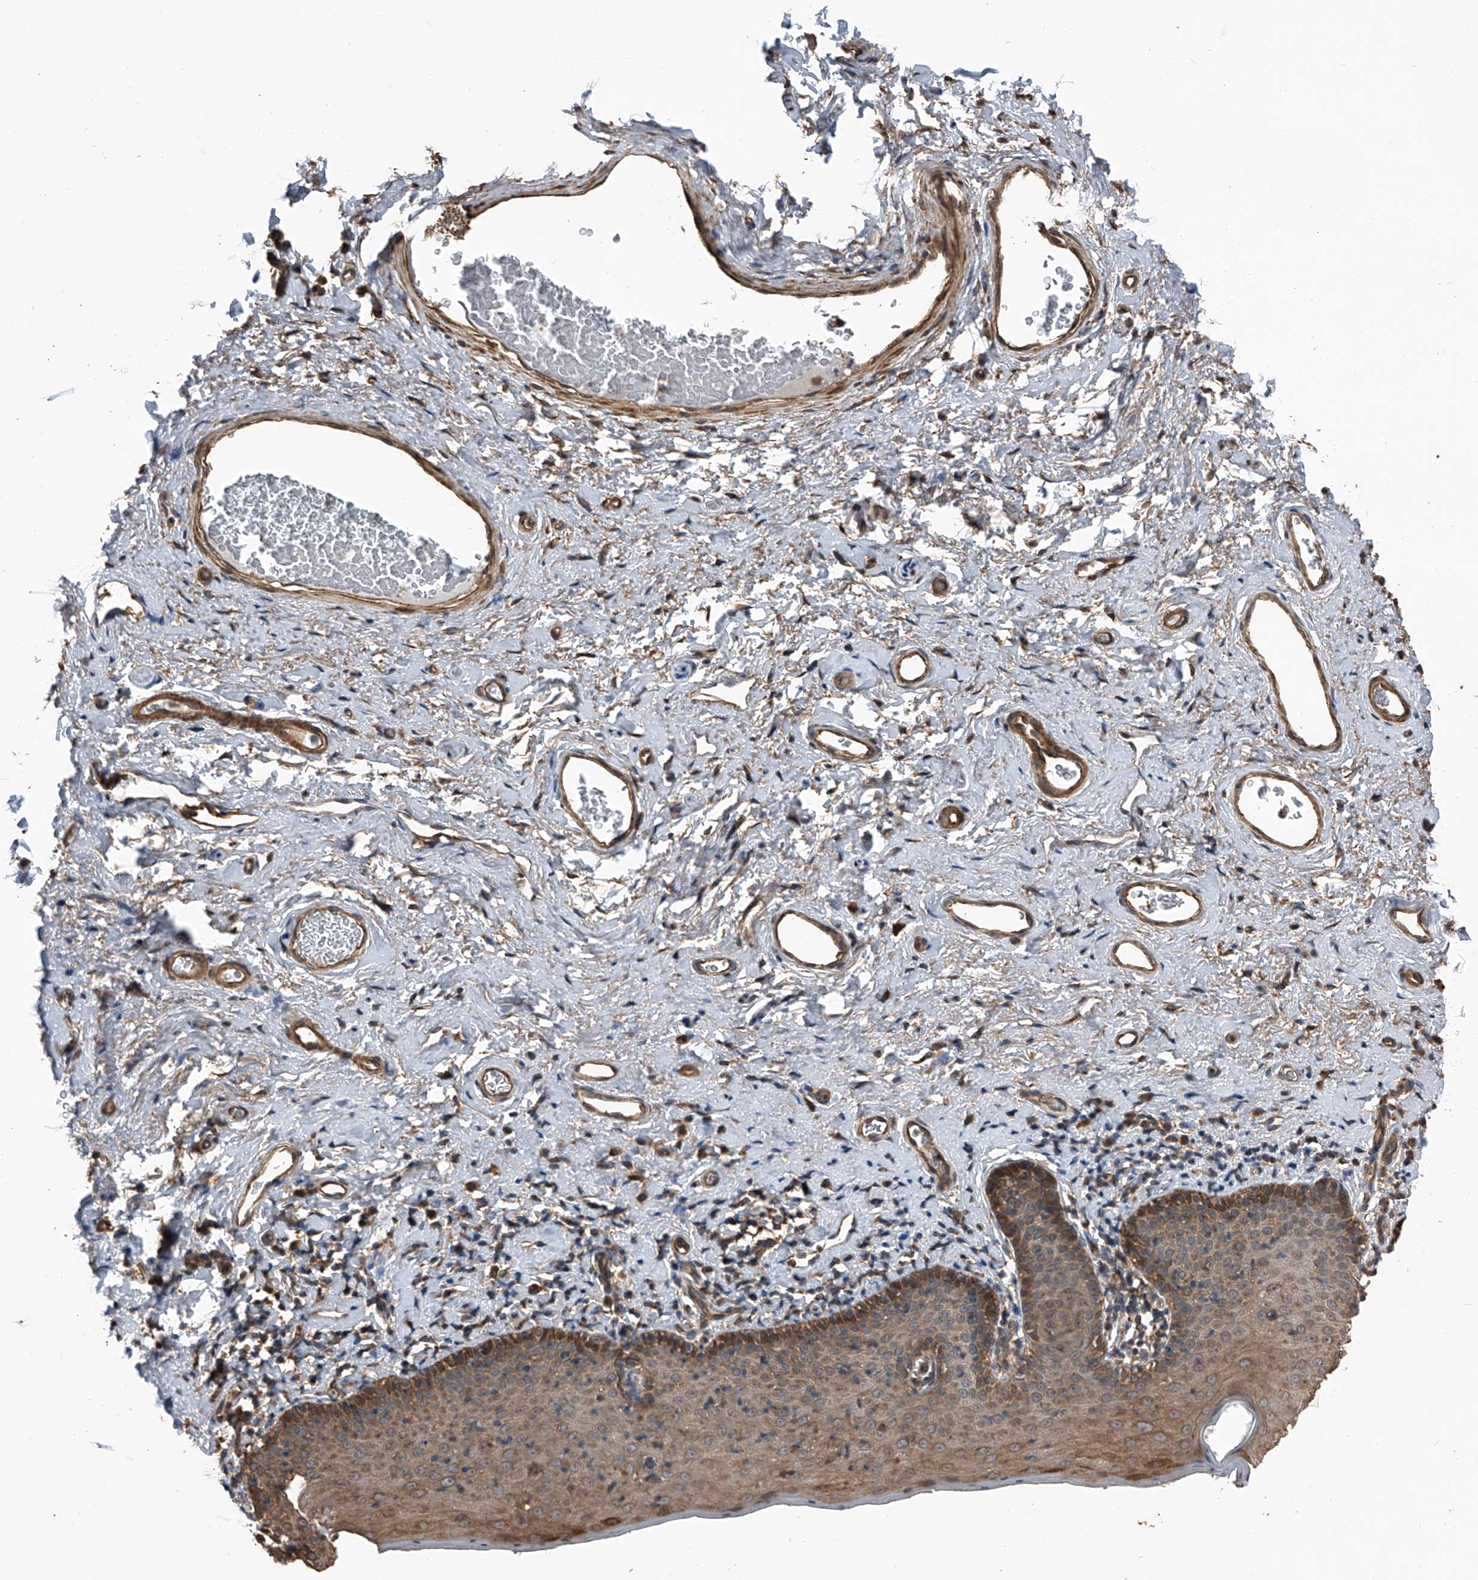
{"staining": {"intensity": "moderate", "quantity": ">75%", "location": "cytoplasmic/membranous"}, "tissue": "skin", "cell_type": "Epidermal cells", "image_type": "normal", "snomed": [{"axis": "morphology", "description": "Normal tissue, NOS"}, {"axis": "topography", "description": "Vulva"}], "caption": "A brown stain highlights moderate cytoplasmic/membranous staining of a protein in epidermal cells of unremarkable skin. Using DAB (3,3'-diaminobenzidine) (brown) and hematoxylin (blue) stains, captured at high magnification using brightfield microscopy.", "gene": "KCNJ2", "patient": {"sex": "female", "age": 66}}